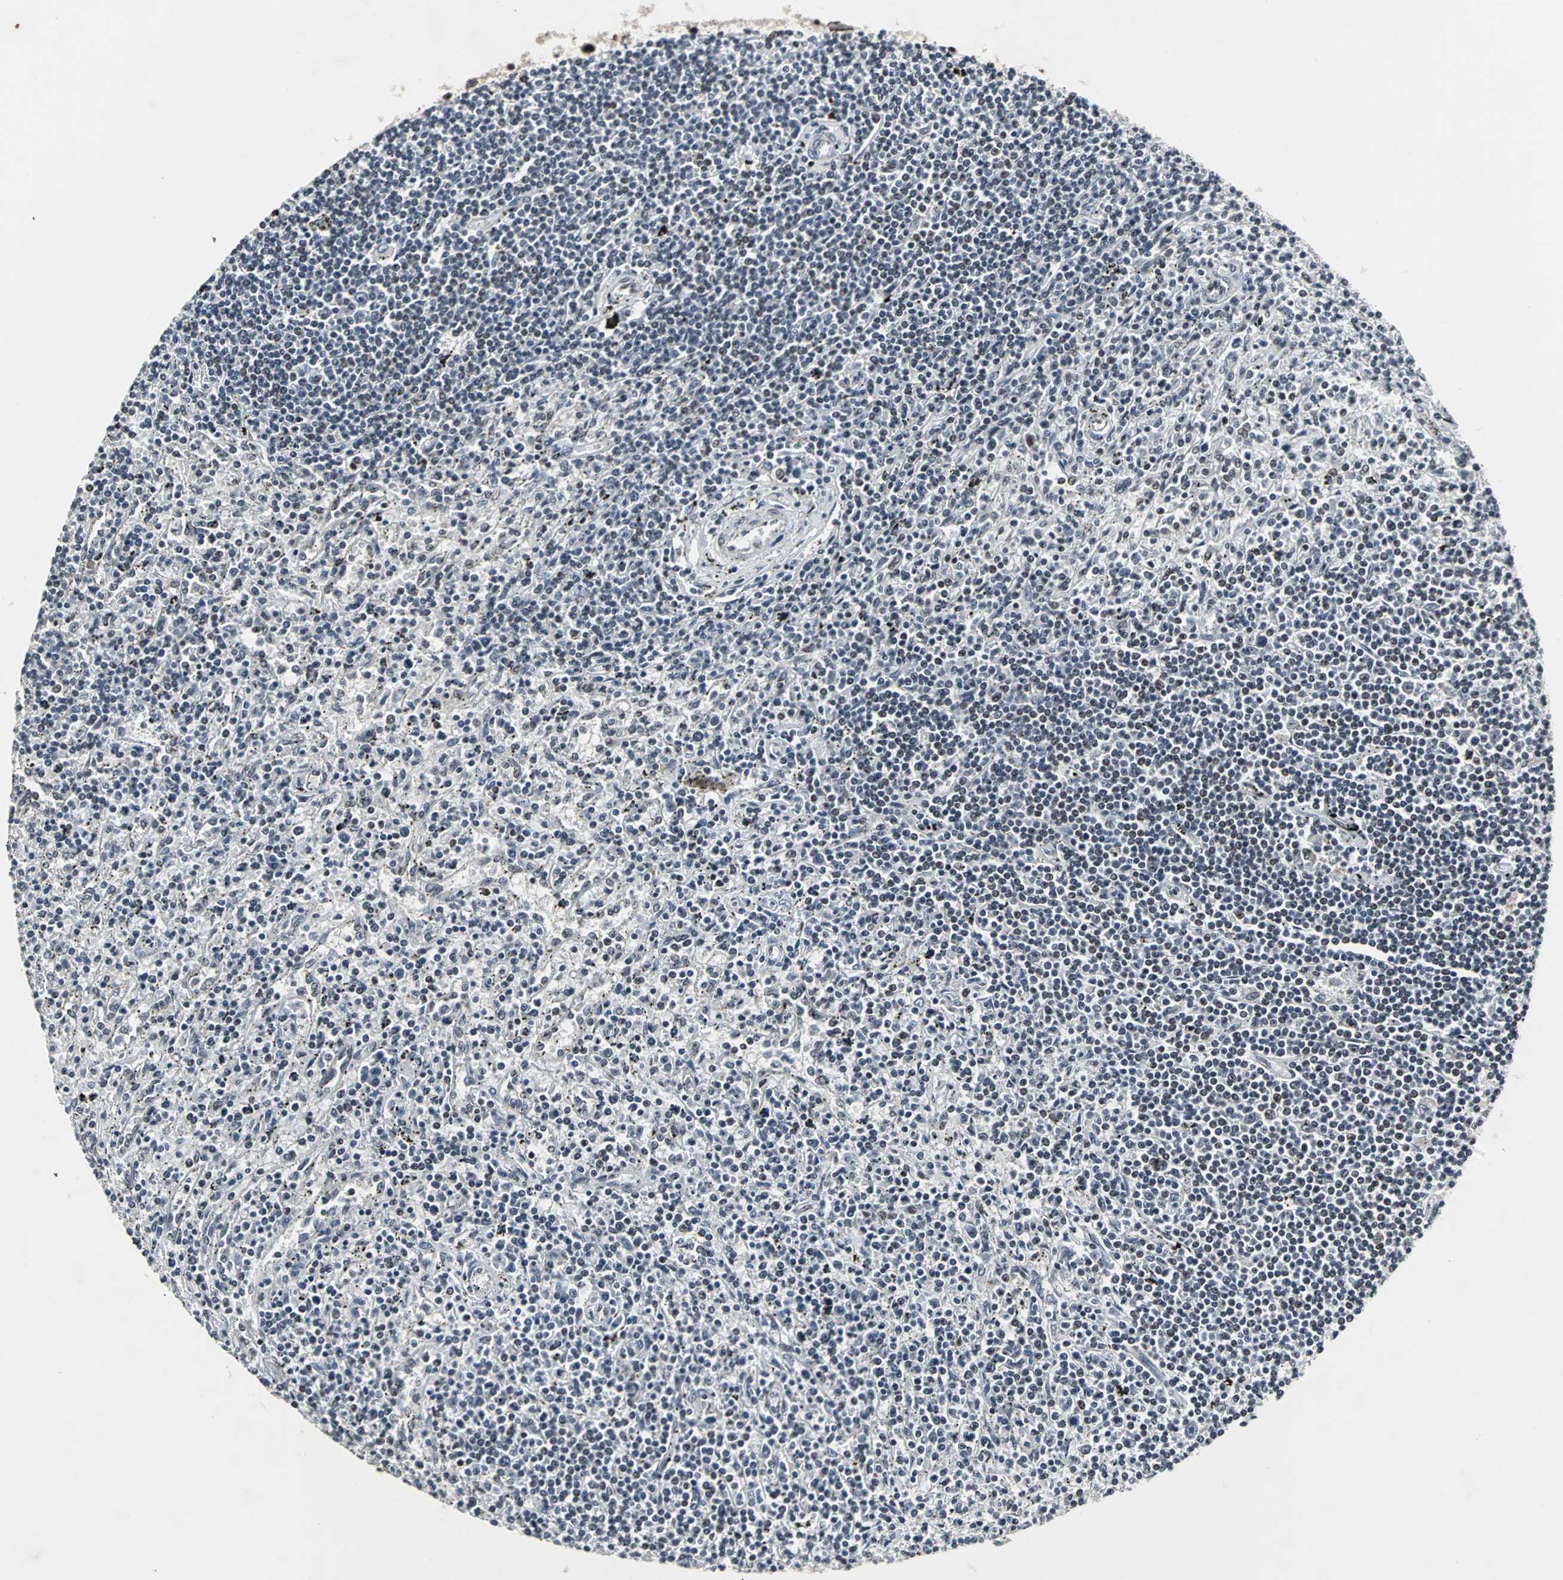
{"staining": {"intensity": "negative", "quantity": "none", "location": "none"}, "tissue": "lymphoma", "cell_type": "Tumor cells", "image_type": "cancer", "snomed": [{"axis": "morphology", "description": "Malignant lymphoma, non-Hodgkin's type, Low grade"}, {"axis": "topography", "description": "Spleen"}], "caption": "Protein analysis of malignant lymphoma, non-Hodgkin's type (low-grade) reveals no significant expression in tumor cells.", "gene": "PNKP", "patient": {"sex": "male", "age": 76}}